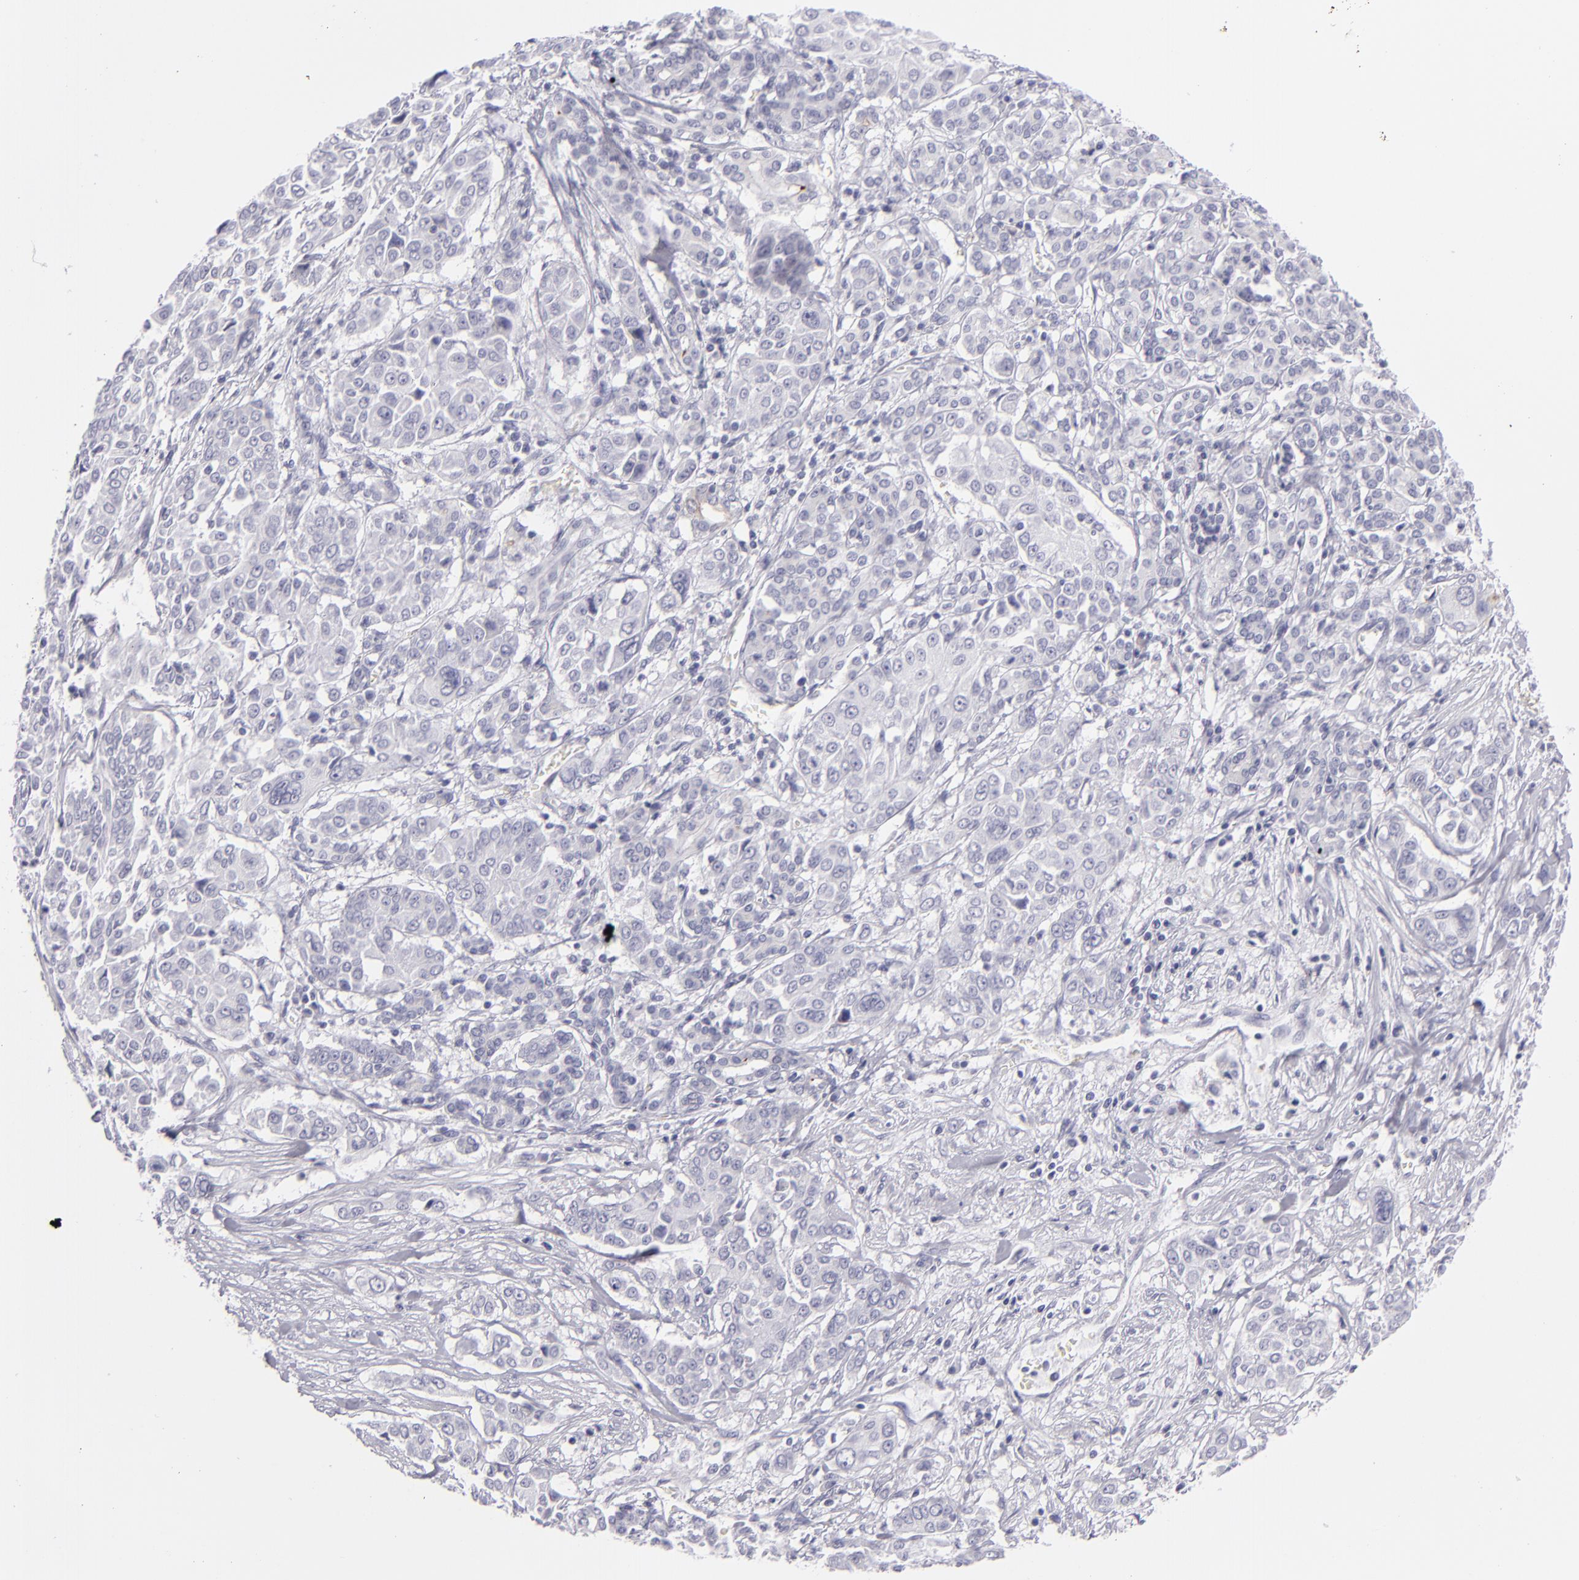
{"staining": {"intensity": "negative", "quantity": "none", "location": "none"}, "tissue": "pancreatic cancer", "cell_type": "Tumor cells", "image_type": "cancer", "snomed": [{"axis": "morphology", "description": "Adenocarcinoma, NOS"}, {"axis": "topography", "description": "Pancreas"}], "caption": "The IHC photomicrograph has no significant positivity in tumor cells of pancreatic cancer (adenocarcinoma) tissue.", "gene": "VIL1", "patient": {"sex": "female", "age": 52}}